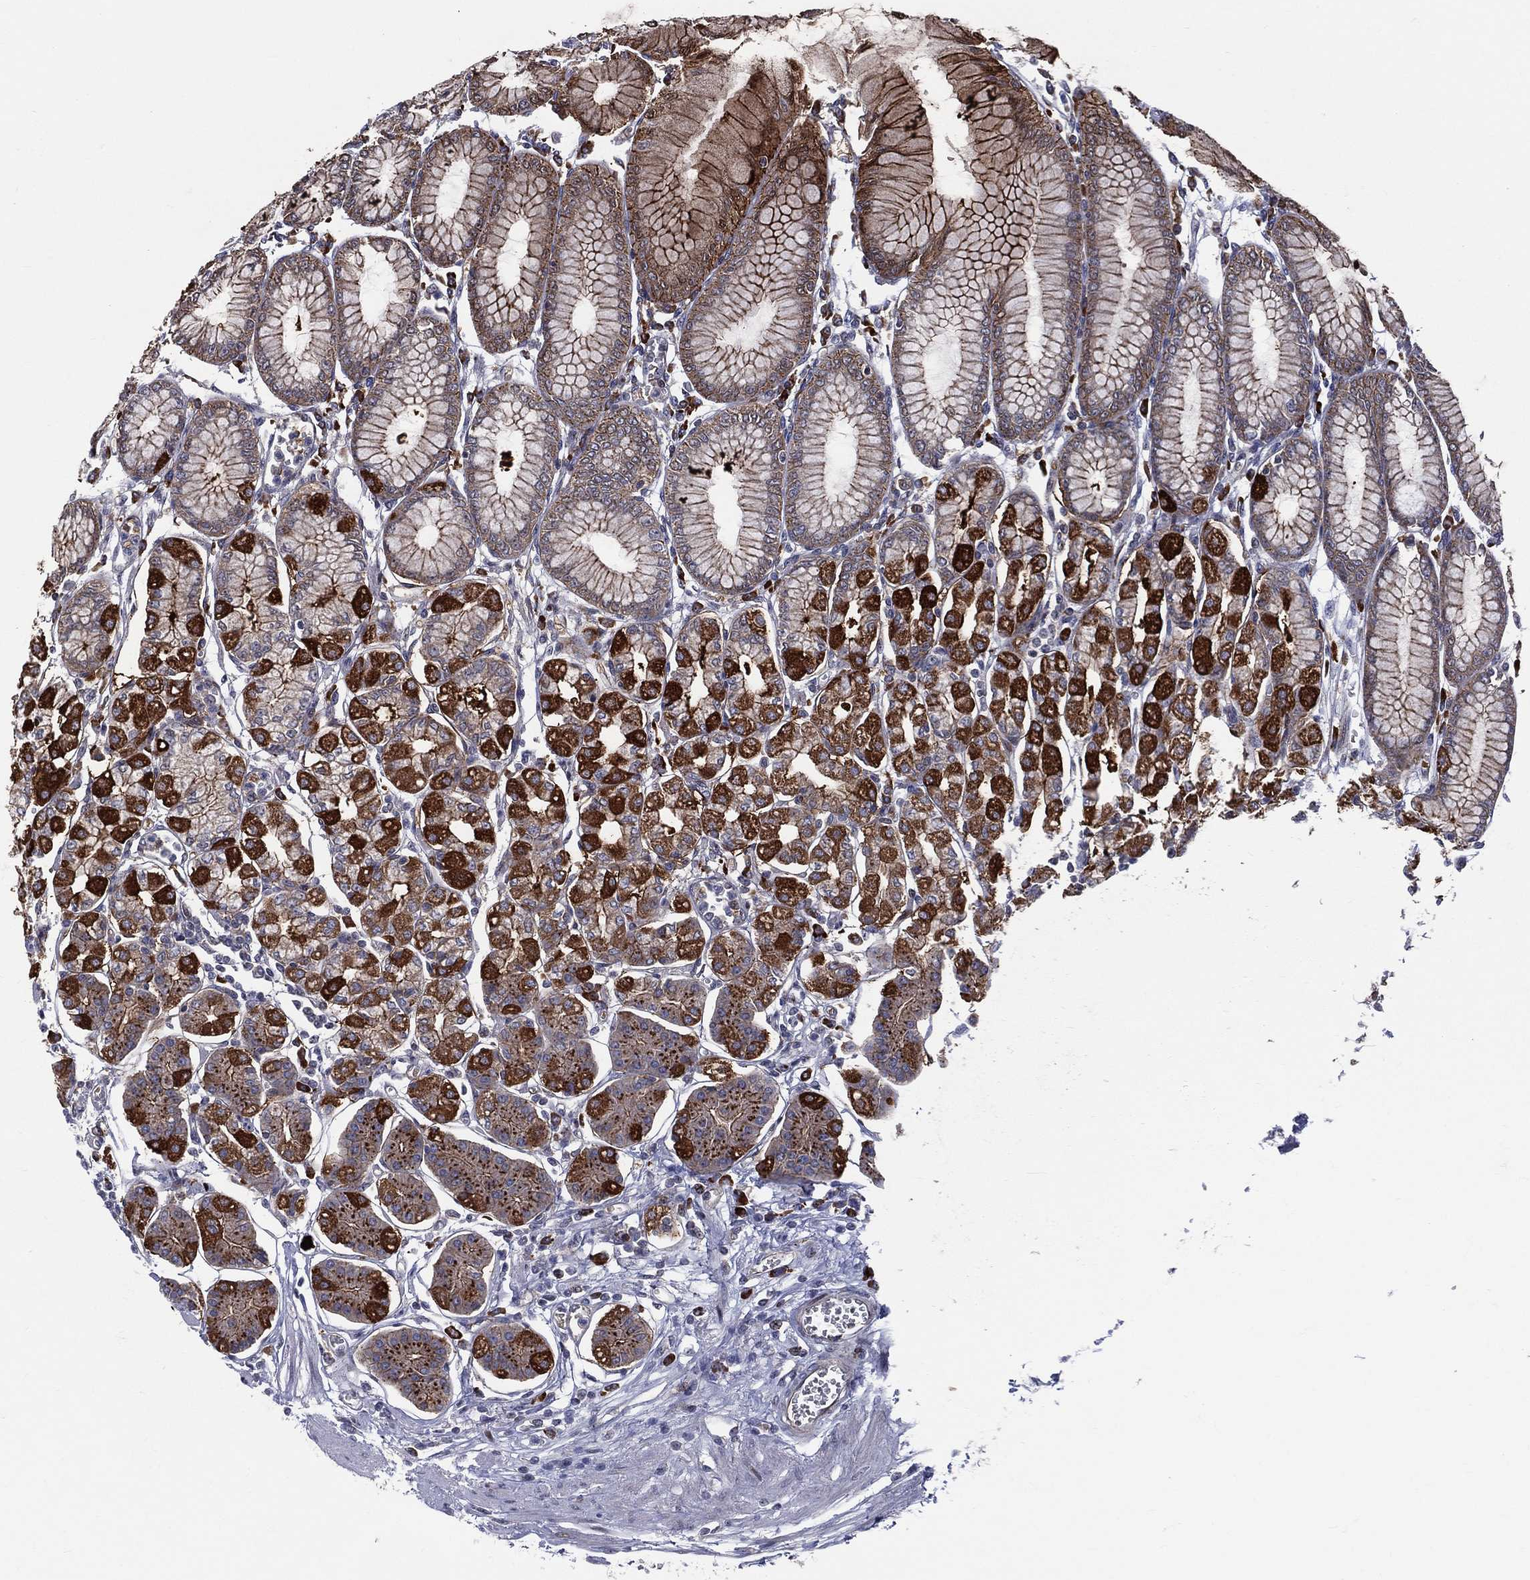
{"staining": {"intensity": "strong", "quantity": "25%-75%", "location": "cytoplasmic/membranous"}, "tissue": "stomach", "cell_type": "Glandular cells", "image_type": "normal", "snomed": [{"axis": "morphology", "description": "Normal tissue, NOS"}, {"axis": "topography", "description": "Skeletal muscle"}, {"axis": "topography", "description": "Stomach"}], "caption": "Stomach stained with DAB immunohistochemistry (IHC) shows high levels of strong cytoplasmic/membranous expression in about 25%-75% of glandular cells. The protein is shown in brown color, while the nuclei are stained blue.", "gene": "VHL", "patient": {"sex": "female", "age": 57}}